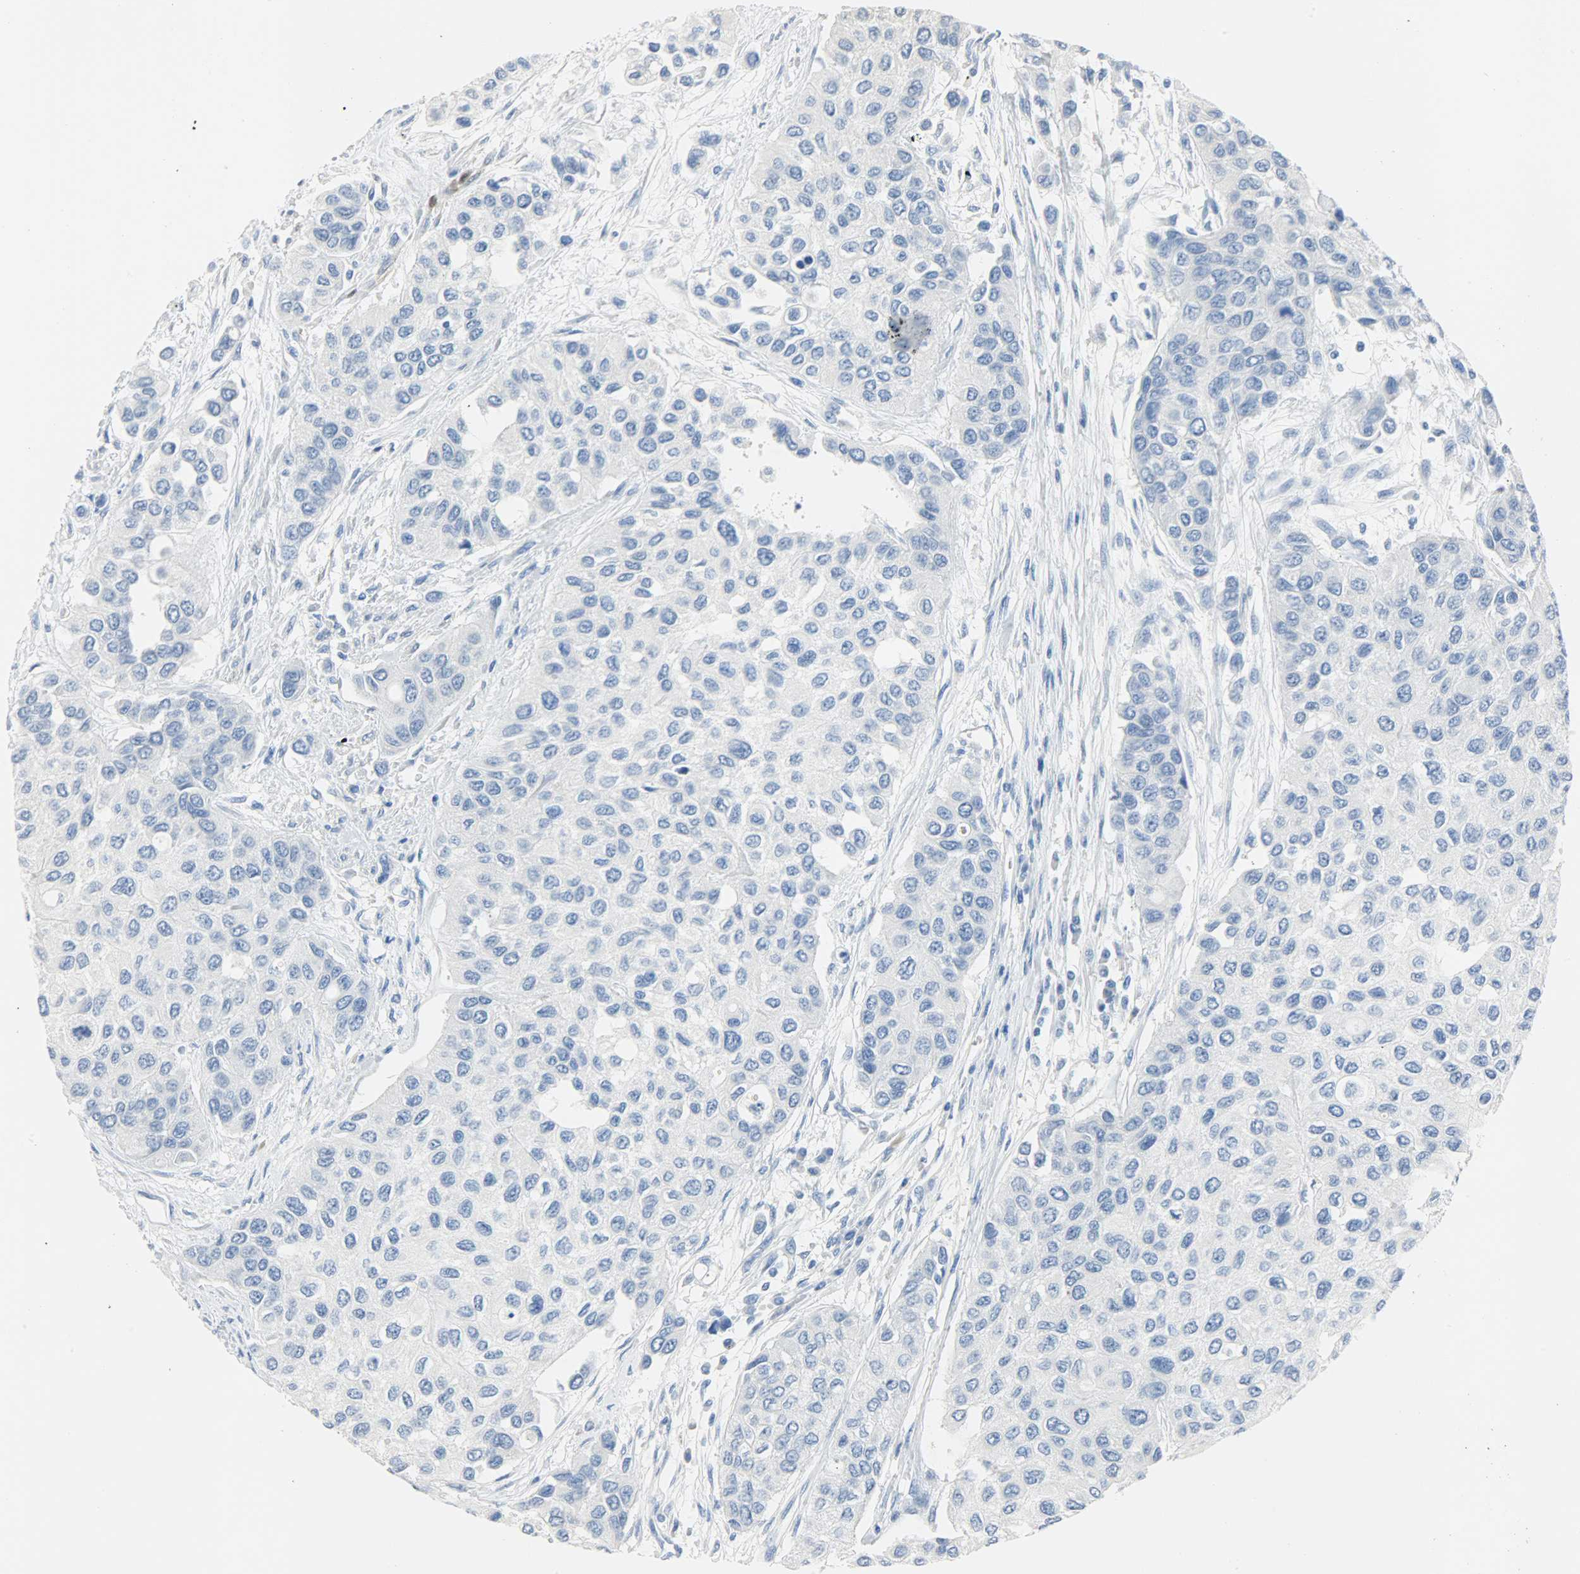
{"staining": {"intensity": "negative", "quantity": "none", "location": "none"}, "tissue": "urothelial cancer", "cell_type": "Tumor cells", "image_type": "cancer", "snomed": [{"axis": "morphology", "description": "Urothelial carcinoma, High grade"}, {"axis": "topography", "description": "Urinary bladder"}], "caption": "High magnification brightfield microscopy of urothelial cancer stained with DAB (brown) and counterstained with hematoxylin (blue): tumor cells show no significant staining. (DAB immunohistochemistry with hematoxylin counter stain).", "gene": "CA3", "patient": {"sex": "female", "age": 56}}